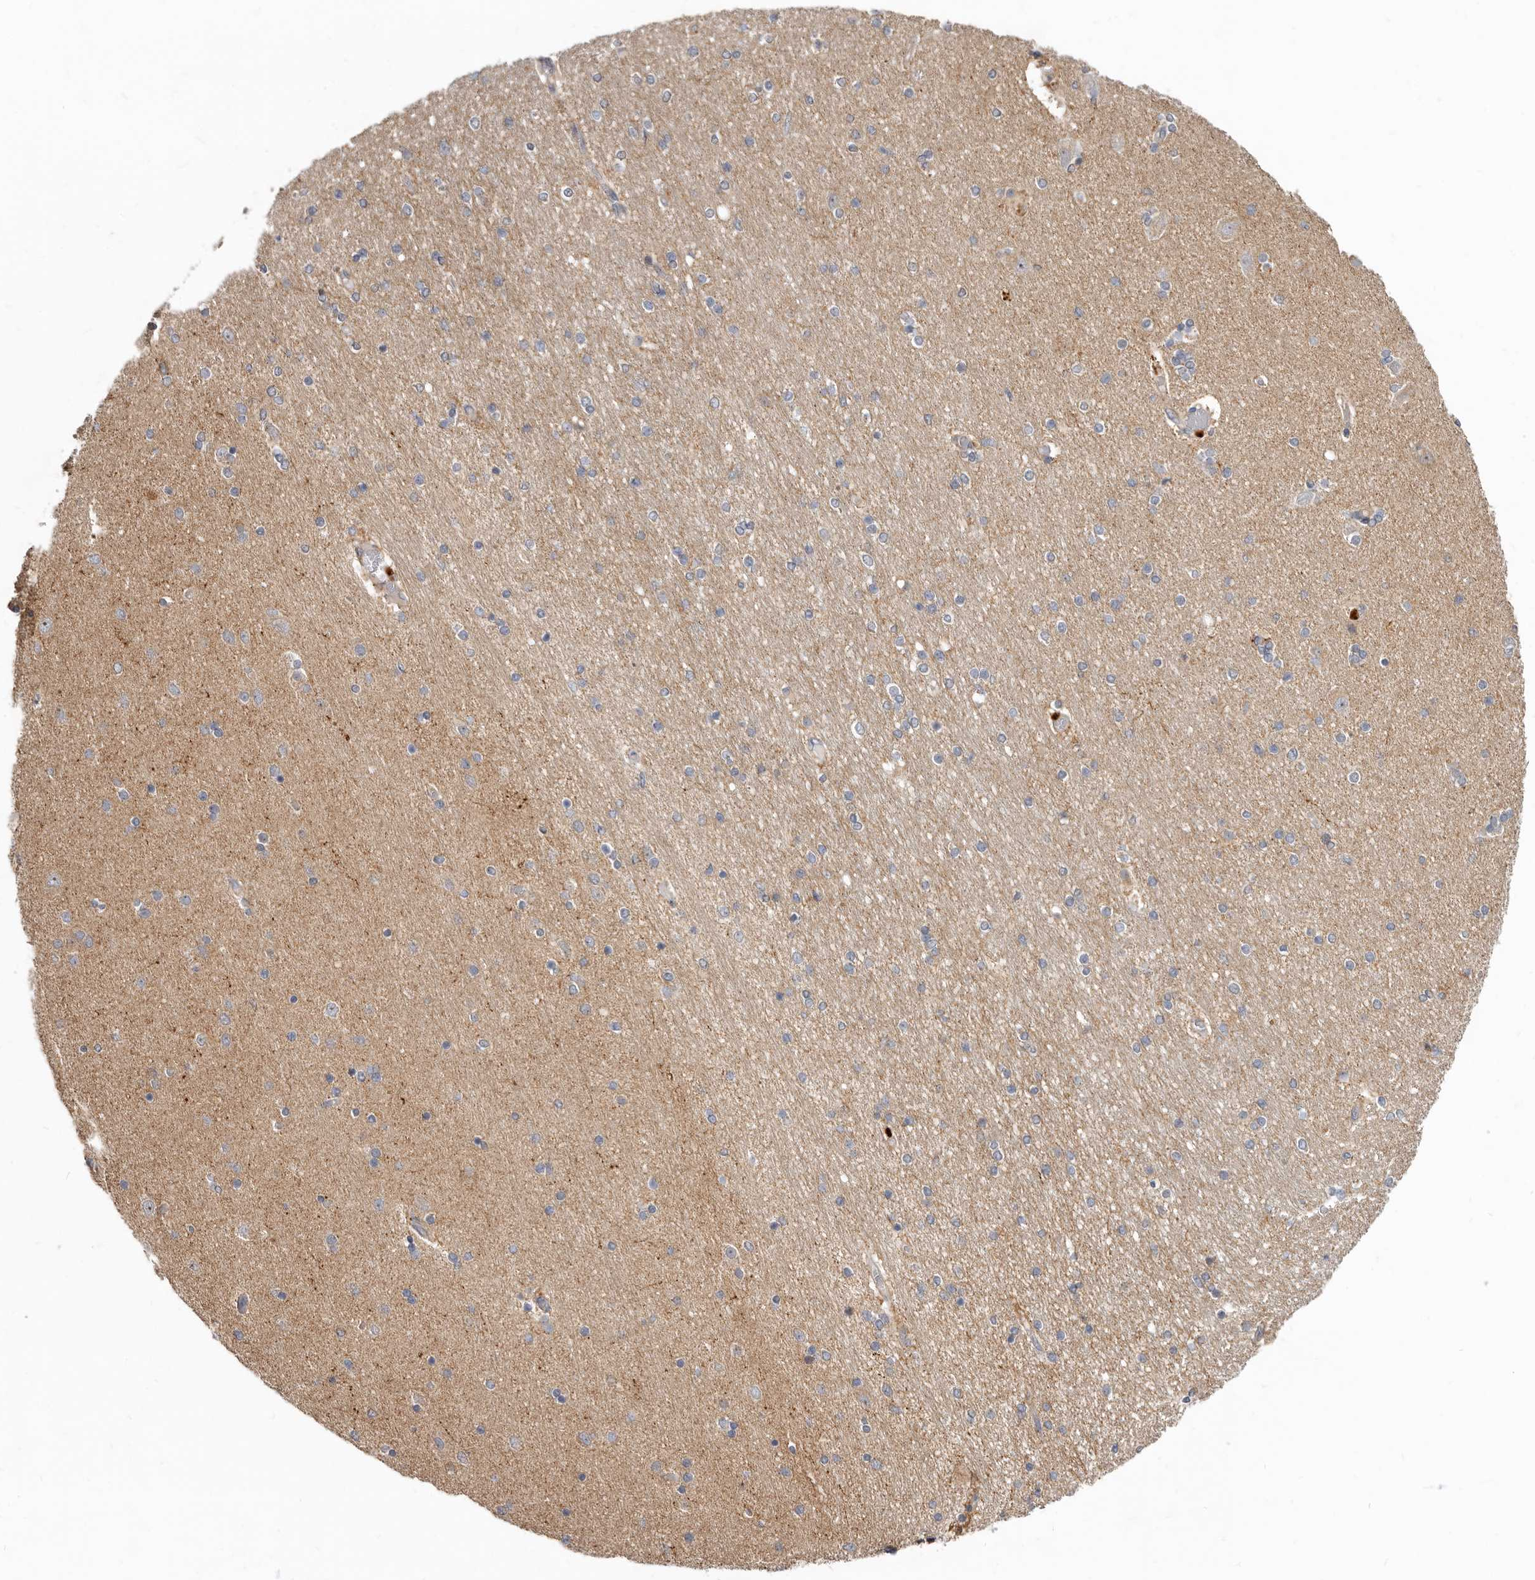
{"staining": {"intensity": "negative", "quantity": "none", "location": "none"}, "tissue": "hippocampus", "cell_type": "Glial cells", "image_type": "normal", "snomed": [{"axis": "morphology", "description": "Normal tissue, NOS"}, {"axis": "topography", "description": "Hippocampus"}], "caption": "Immunohistochemistry (IHC) photomicrograph of unremarkable hippocampus: human hippocampus stained with DAB displays no significant protein positivity in glial cells. (IHC, brightfield microscopy, high magnification).", "gene": "SMC4", "patient": {"sex": "female", "age": 54}}